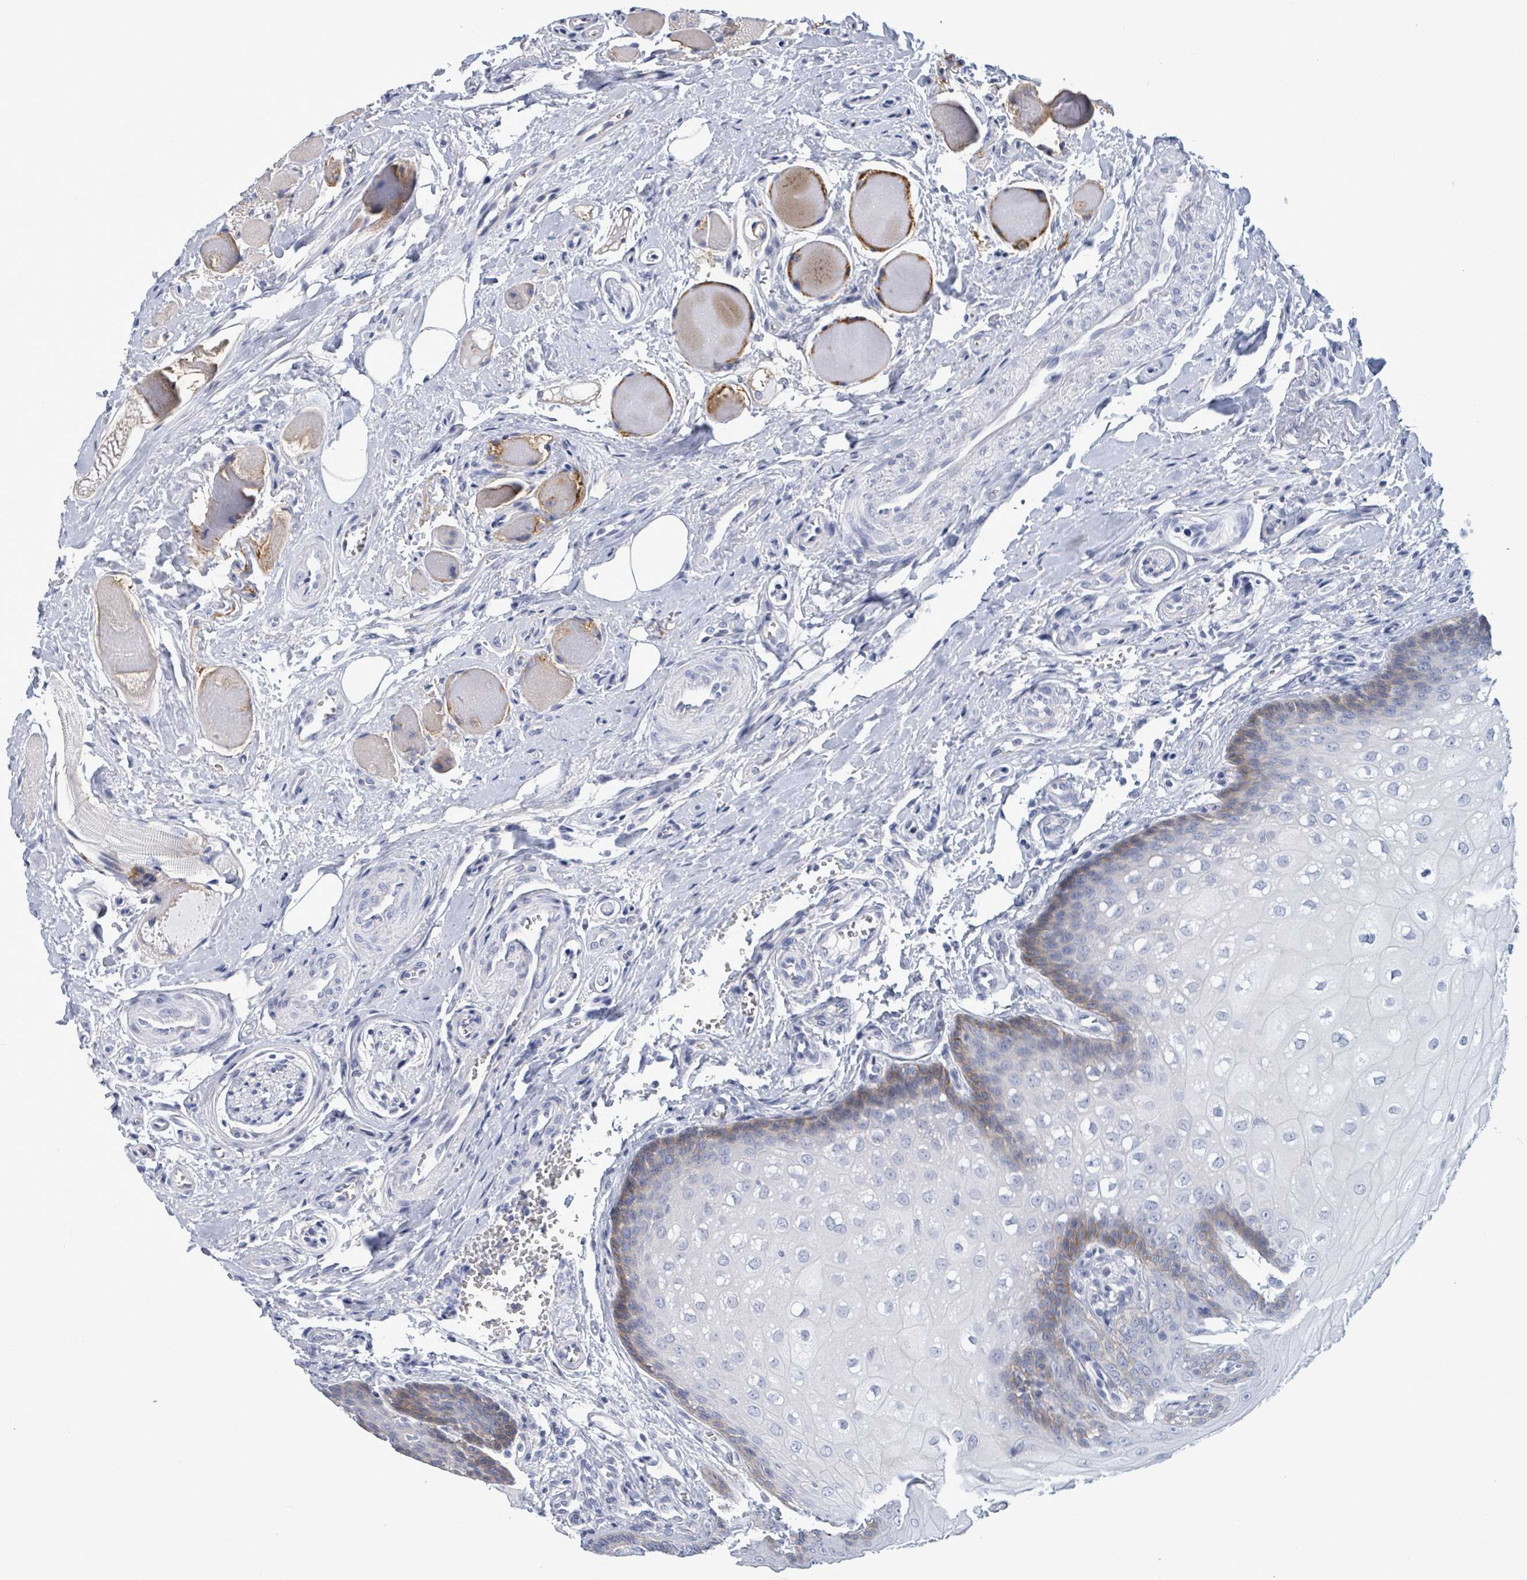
{"staining": {"intensity": "moderate", "quantity": "<25%", "location": "cytoplasmic/membranous"}, "tissue": "oral mucosa", "cell_type": "Squamous epithelial cells", "image_type": "normal", "snomed": [{"axis": "morphology", "description": "Normal tissue, NOS"}, {"axis": "morphology", "description": "Squamous cell carcinoma, NOS"}, {"axis": "topography", "description": "Oral tissue"}, {"axis": "topography", "description": "Tounge, NOS"}, {"axis": "topography", "description": "Head-Neck"}], "caption": "Human oral mucosa stained for a protein (brown) demonstrates moderate cytoplasmic/membranous positive staining in about <25% of squamous epithelial cells.", "gene": "BSG", "patient": {"sex": "male", "age": 79}}